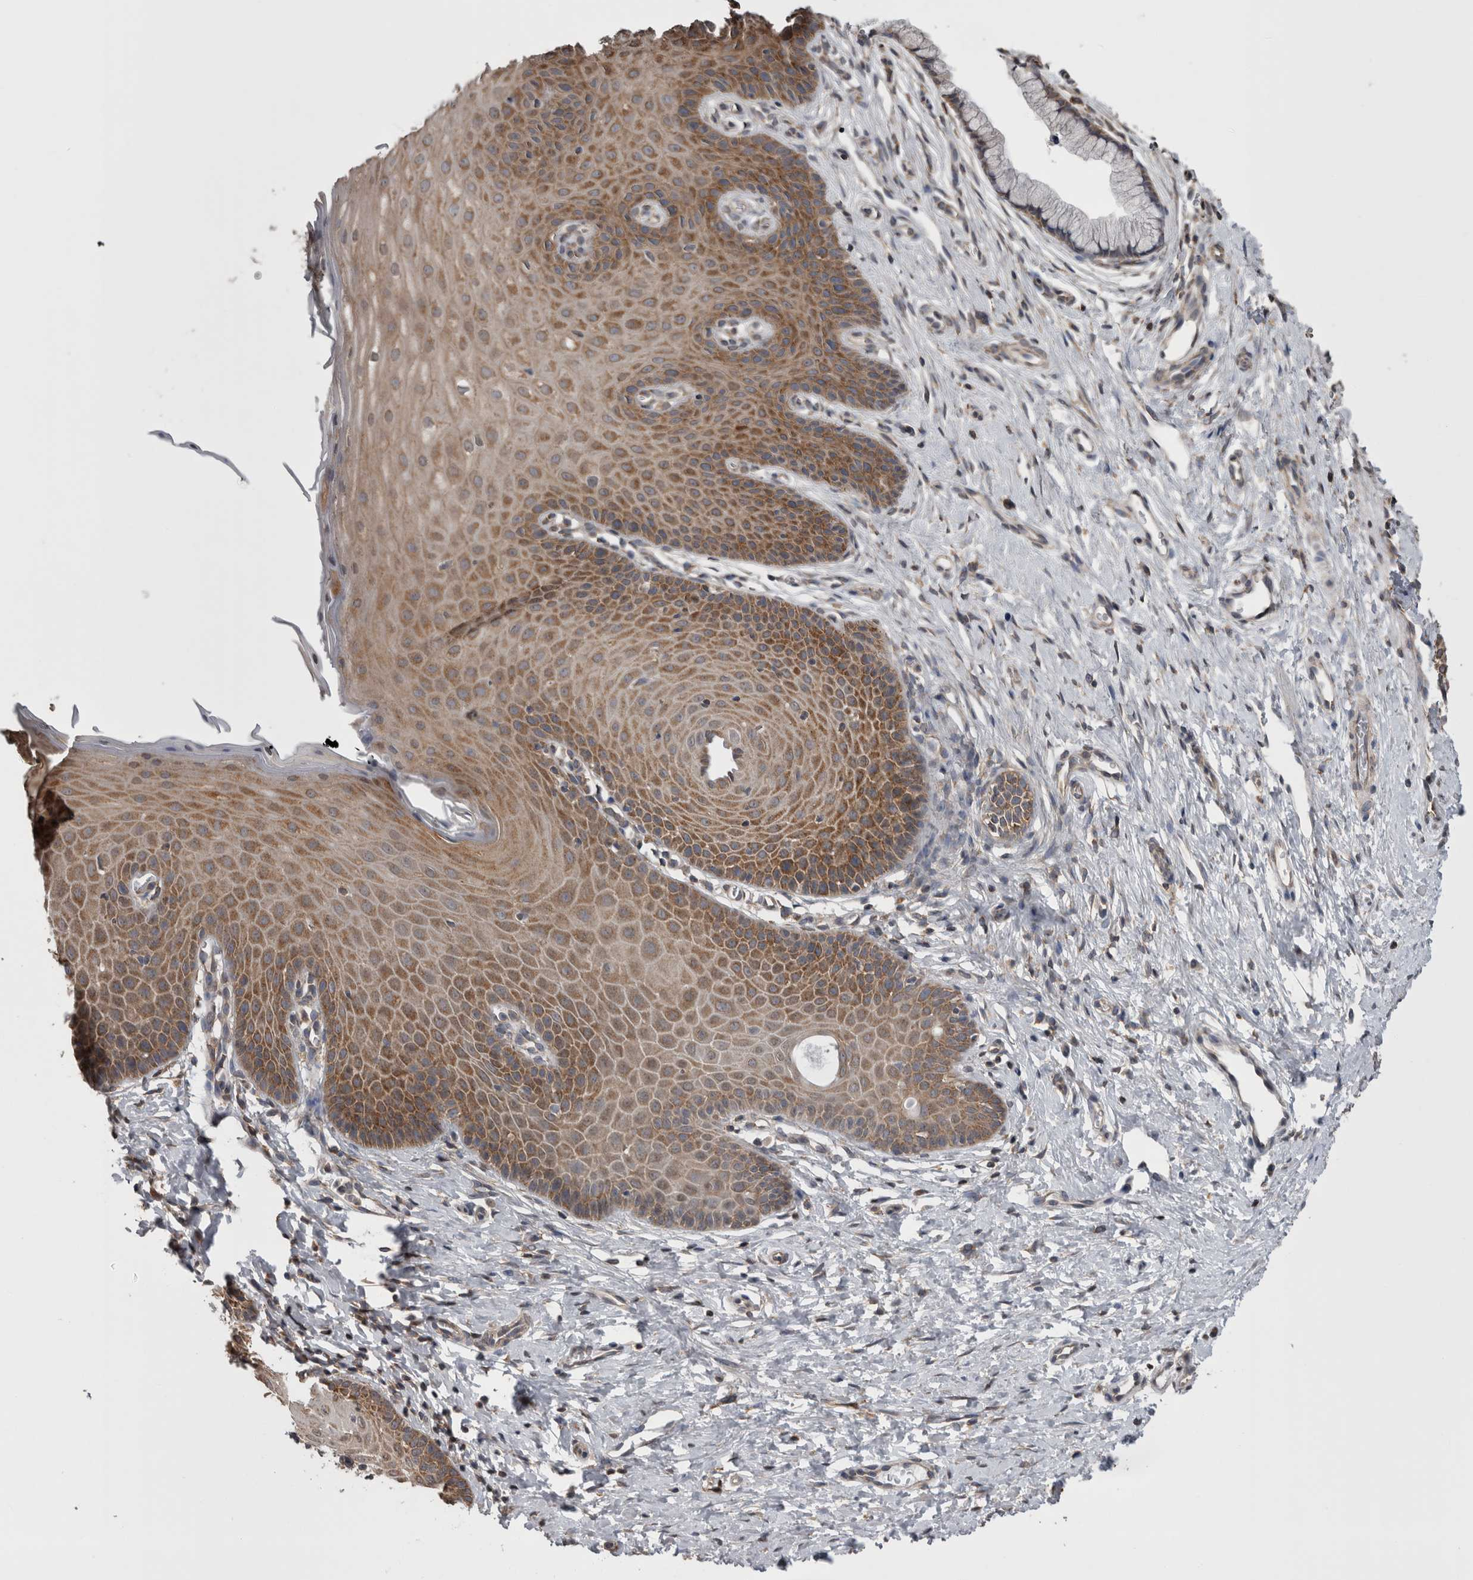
{"staining": {"intensity": "moderate", "quantity": "<25%", "location": "cytoplasmic/membranous"}, "tissue": "cervix", "cell_type": "Glandular cells", "image_type": "normal", "snomed": [{"axis": "morphology", "description": "Normal tissue, NOS"}, {"axis": "topography", "description": "Cervix"}], "caption": "Protein expression analysis of benign human cervix reveals moderate cytoplasmic/membranous positivity in approximately <25% of glandular cells.", "gene": "DDX6", "patient": {"sex": "female", "age": 36}}